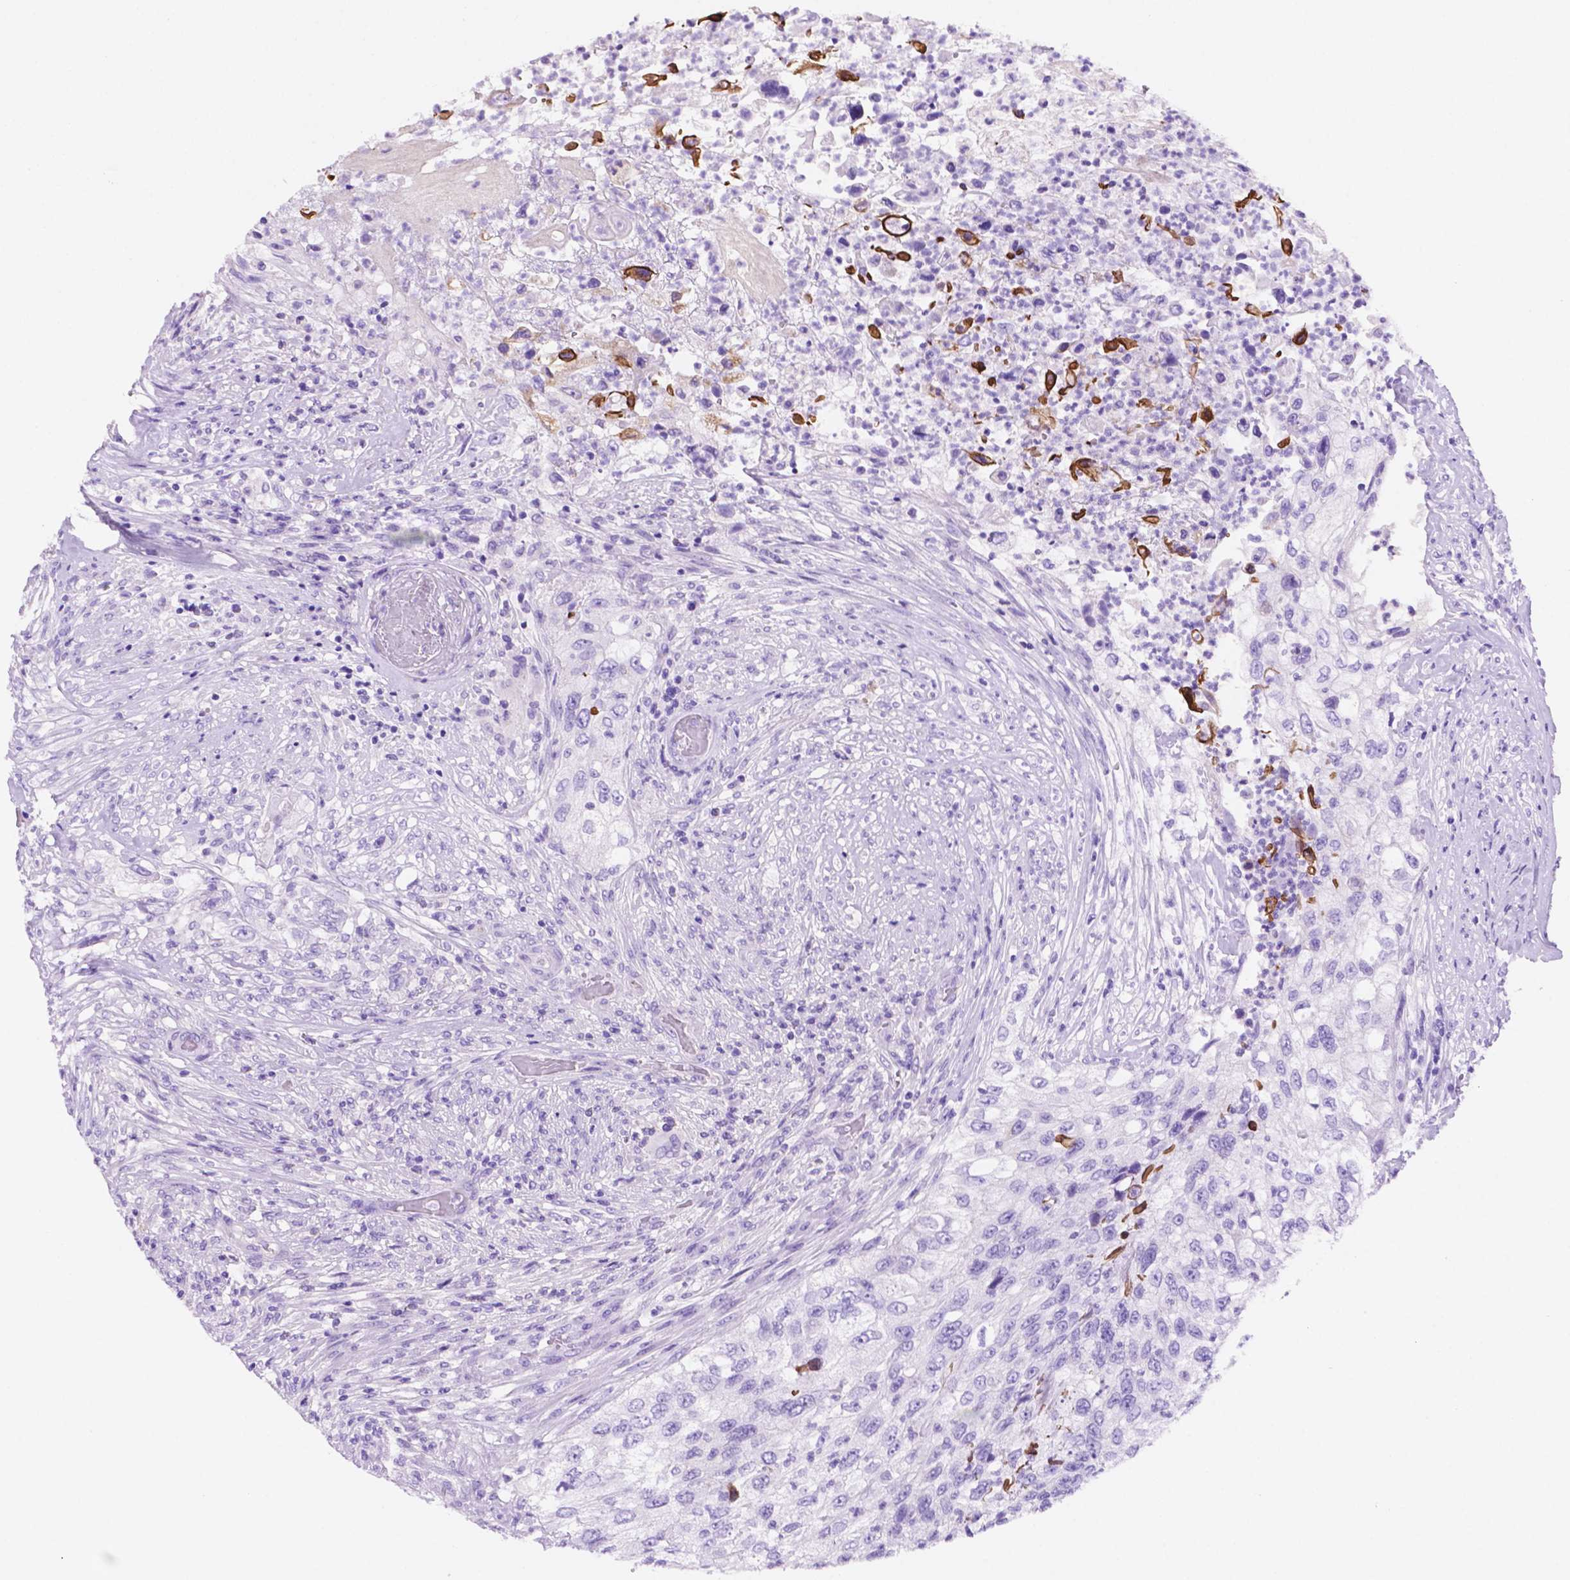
{"staining": {"intensity": "negative", "quantity": "none", "location": "none"}, "tissue": "urothelial cancer", "cell_type": "Tumor cells", "image_type": "cancer", "snomed": [{"axis": "morphology", "description": "Urothelial carcinoma, High grade"}, {"axis": "topography", "description": "Urinary bladder"}], "caption": "Urothelial cancer stained for a protein using IHC exhibits no staining tumor cells.", "gene": "FOXB2", "patient": {"sex": "female", "age": 60}}